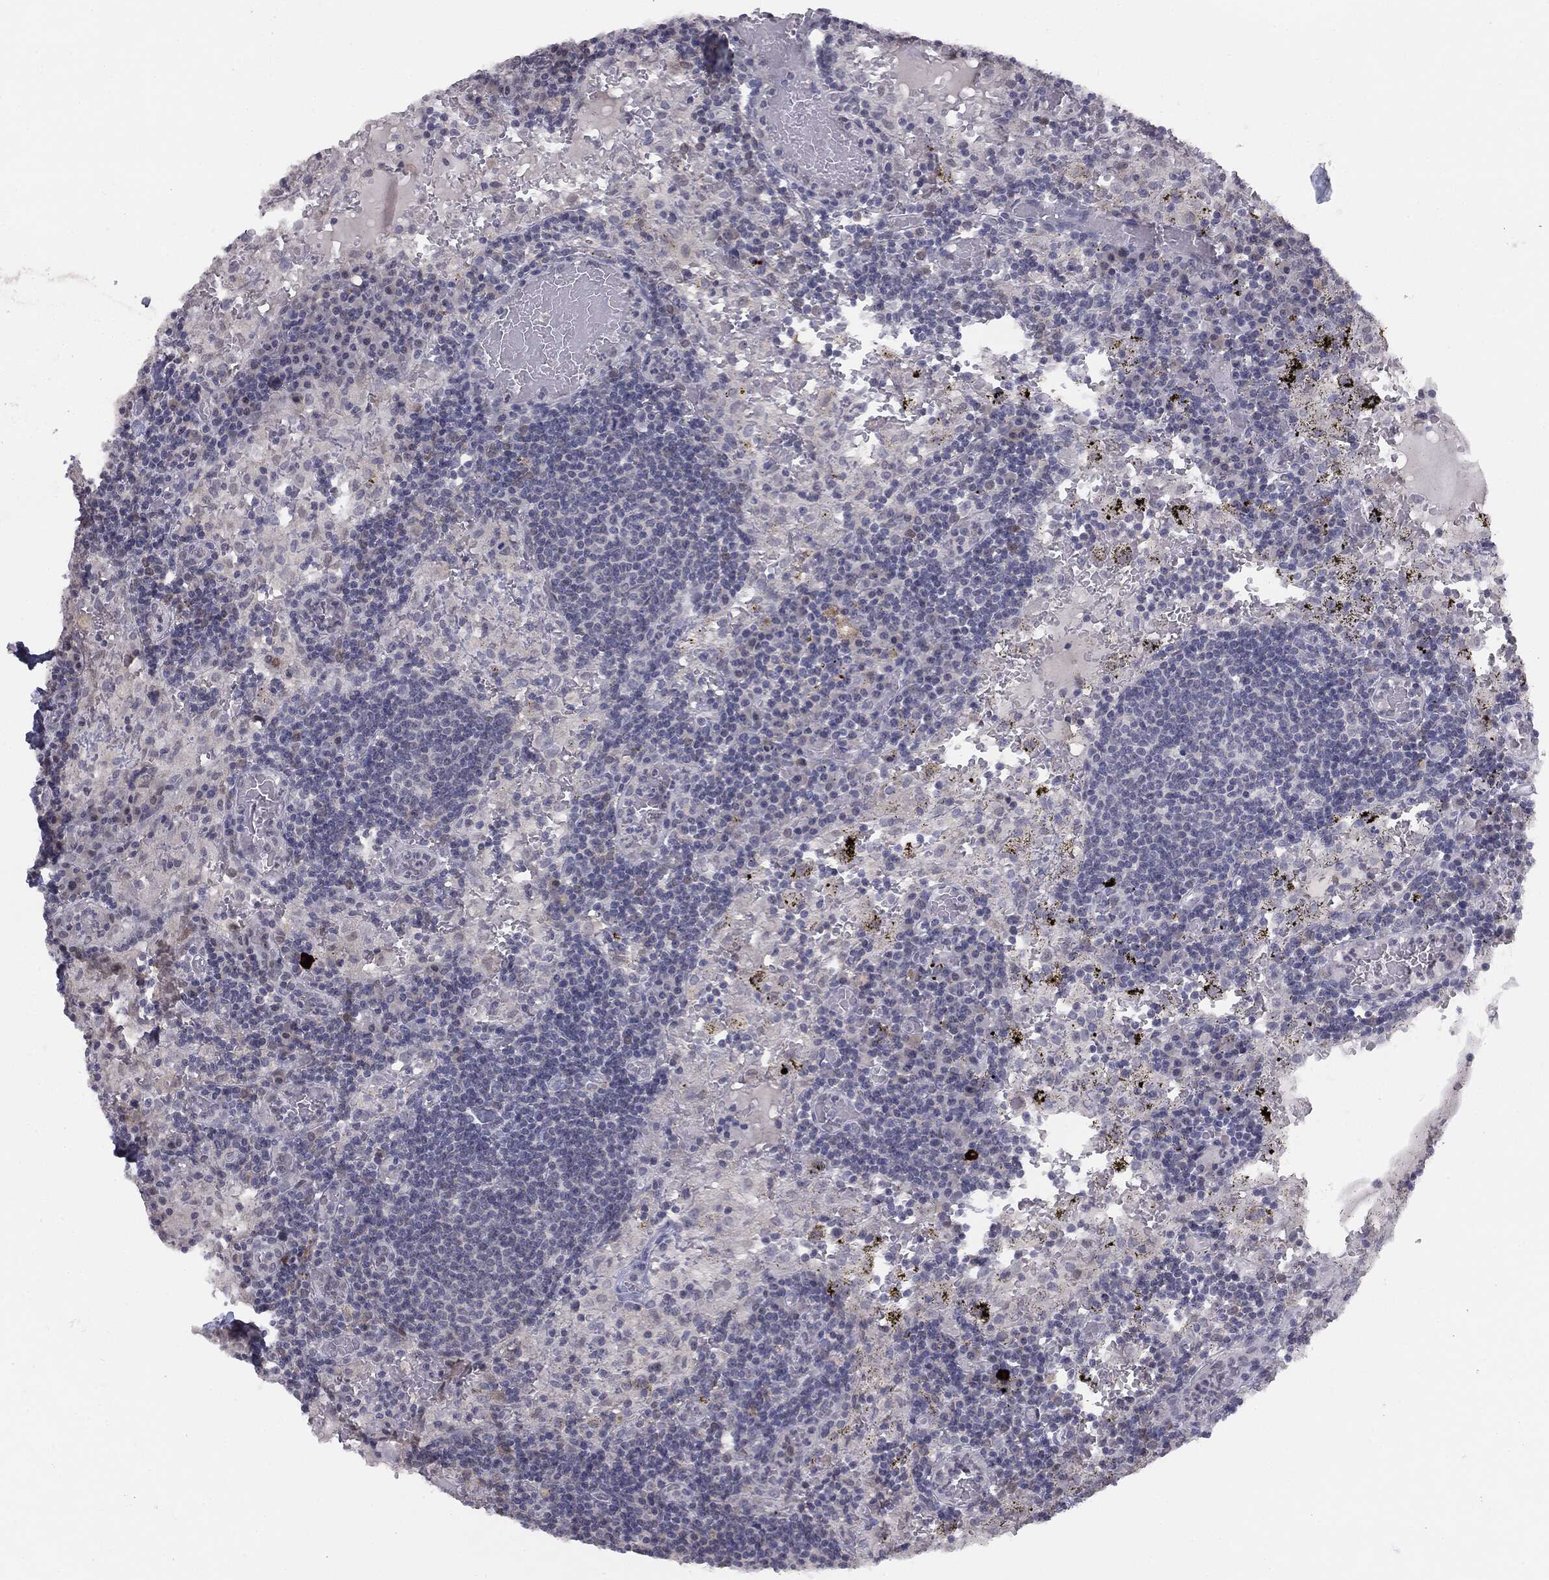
{"staining": {"intensity": "negative", "quantity": "none", "location": "none"}, "tissue": "lymph node", "cell_type": "Germinal center cells", "image_type": "normal", "snomed": [{"axis": "morphology", "description": "Normal tissue, NOS"}, {"axis": "topography", "description": "Lymph node"}], "caption": "Immunohistochemistry histopathology image of benign lymph node: lymph node stained with DAB exhibits no significant protein expression in germinal center cells. (Brightfield microscopy of DAB (3,3'-diaminobenzidine) IHC at high magnification).", "gene": "MUC1", "patient": {"sex": "male", "age": 62}}